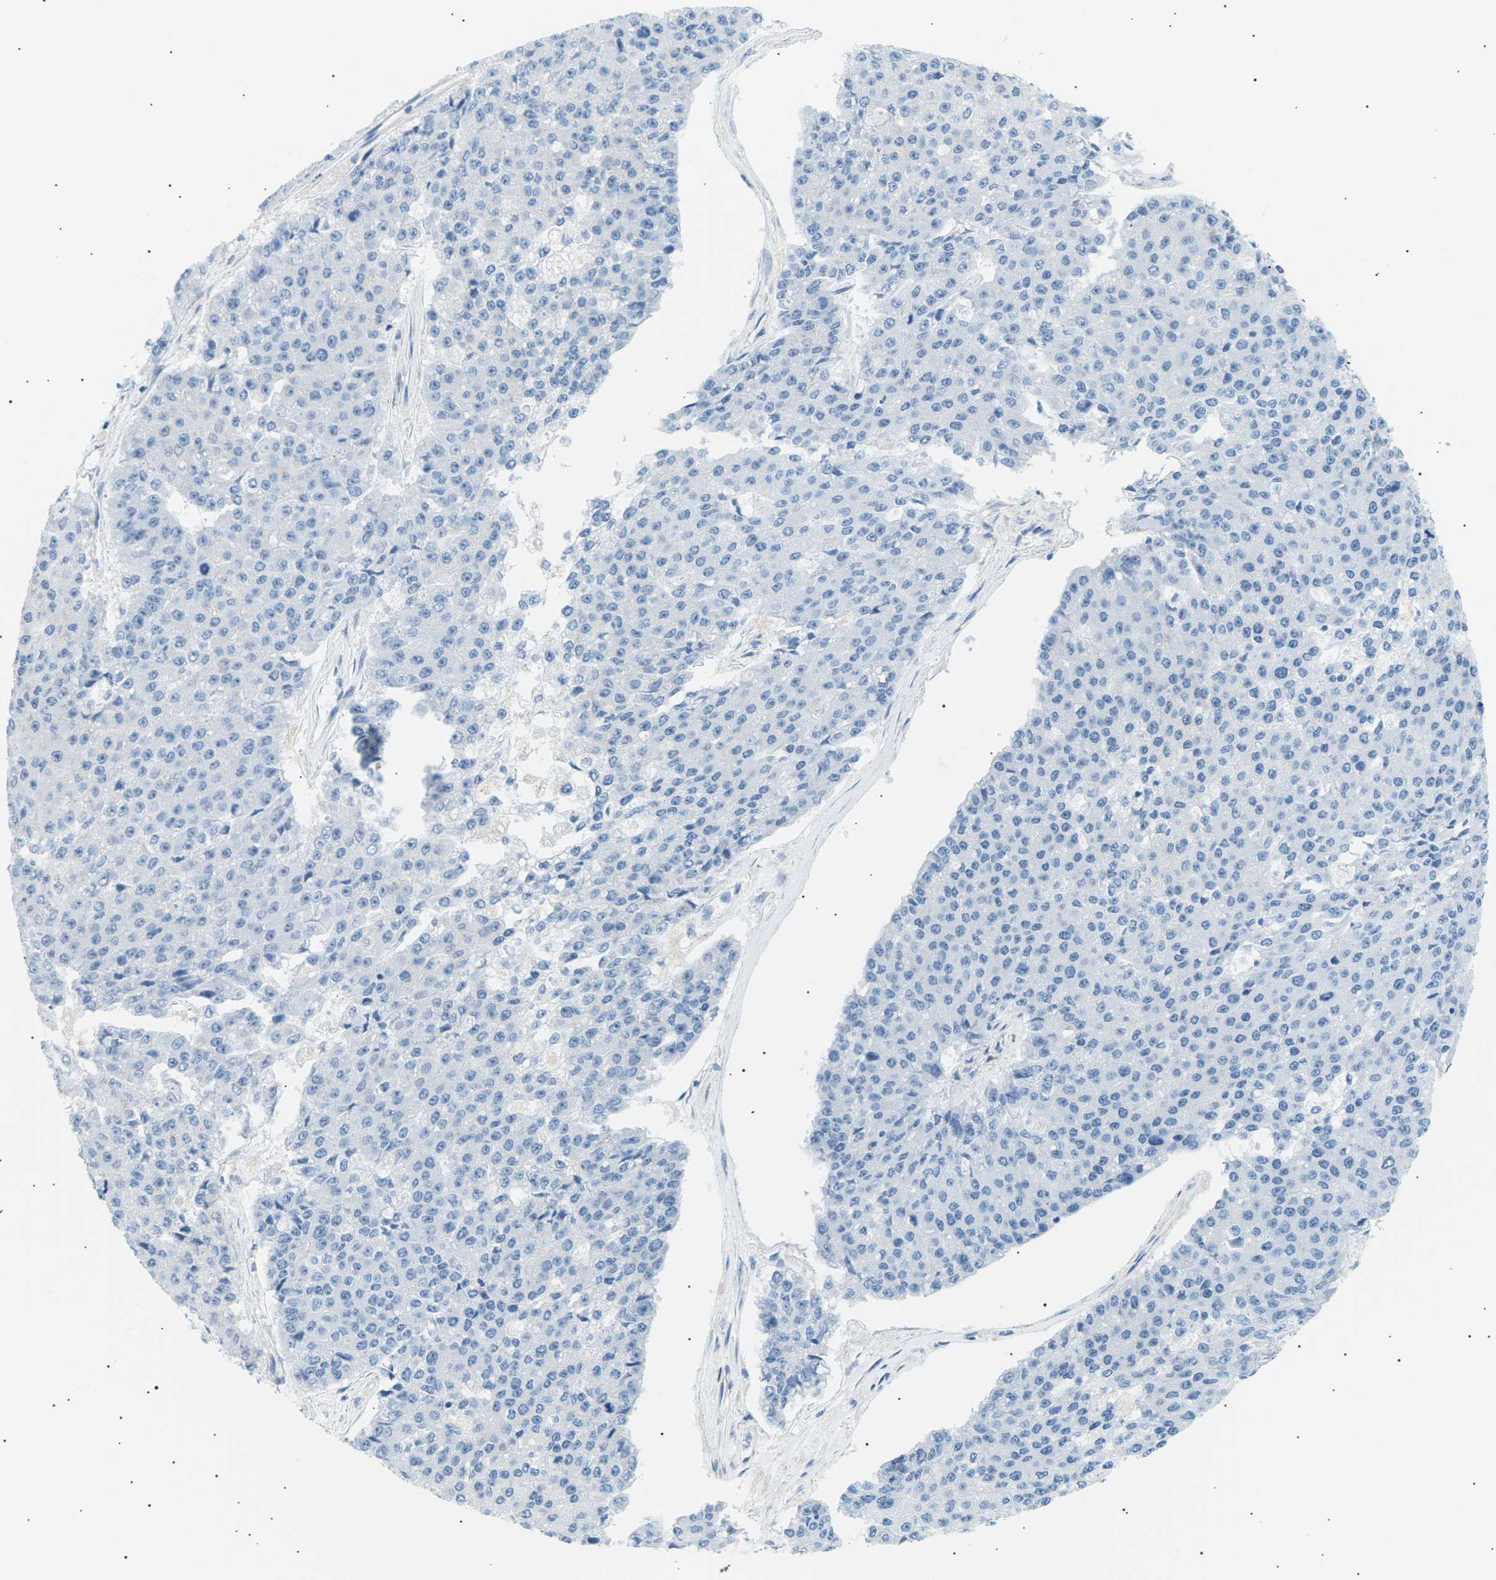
{"staining": {"intensity": "negative", "quantity": "none", "location": "none"}, "tissue": "pancreatic cancer", "cell_type": "Tumor cells", "image_type": "cancer", "snomed": [{"axis": "morphology", "description": "Adenocarcinoma, NOS"}, {"axis": "topography", "description": "Pancreas"}], "caption": "Adenocarcinoma (pancreatic) stained for a protein using immunohistochemistry shows no expression tumor cells.", "gene": "SEPTIN5", "patient": {"sex": "male", "age": 50}}